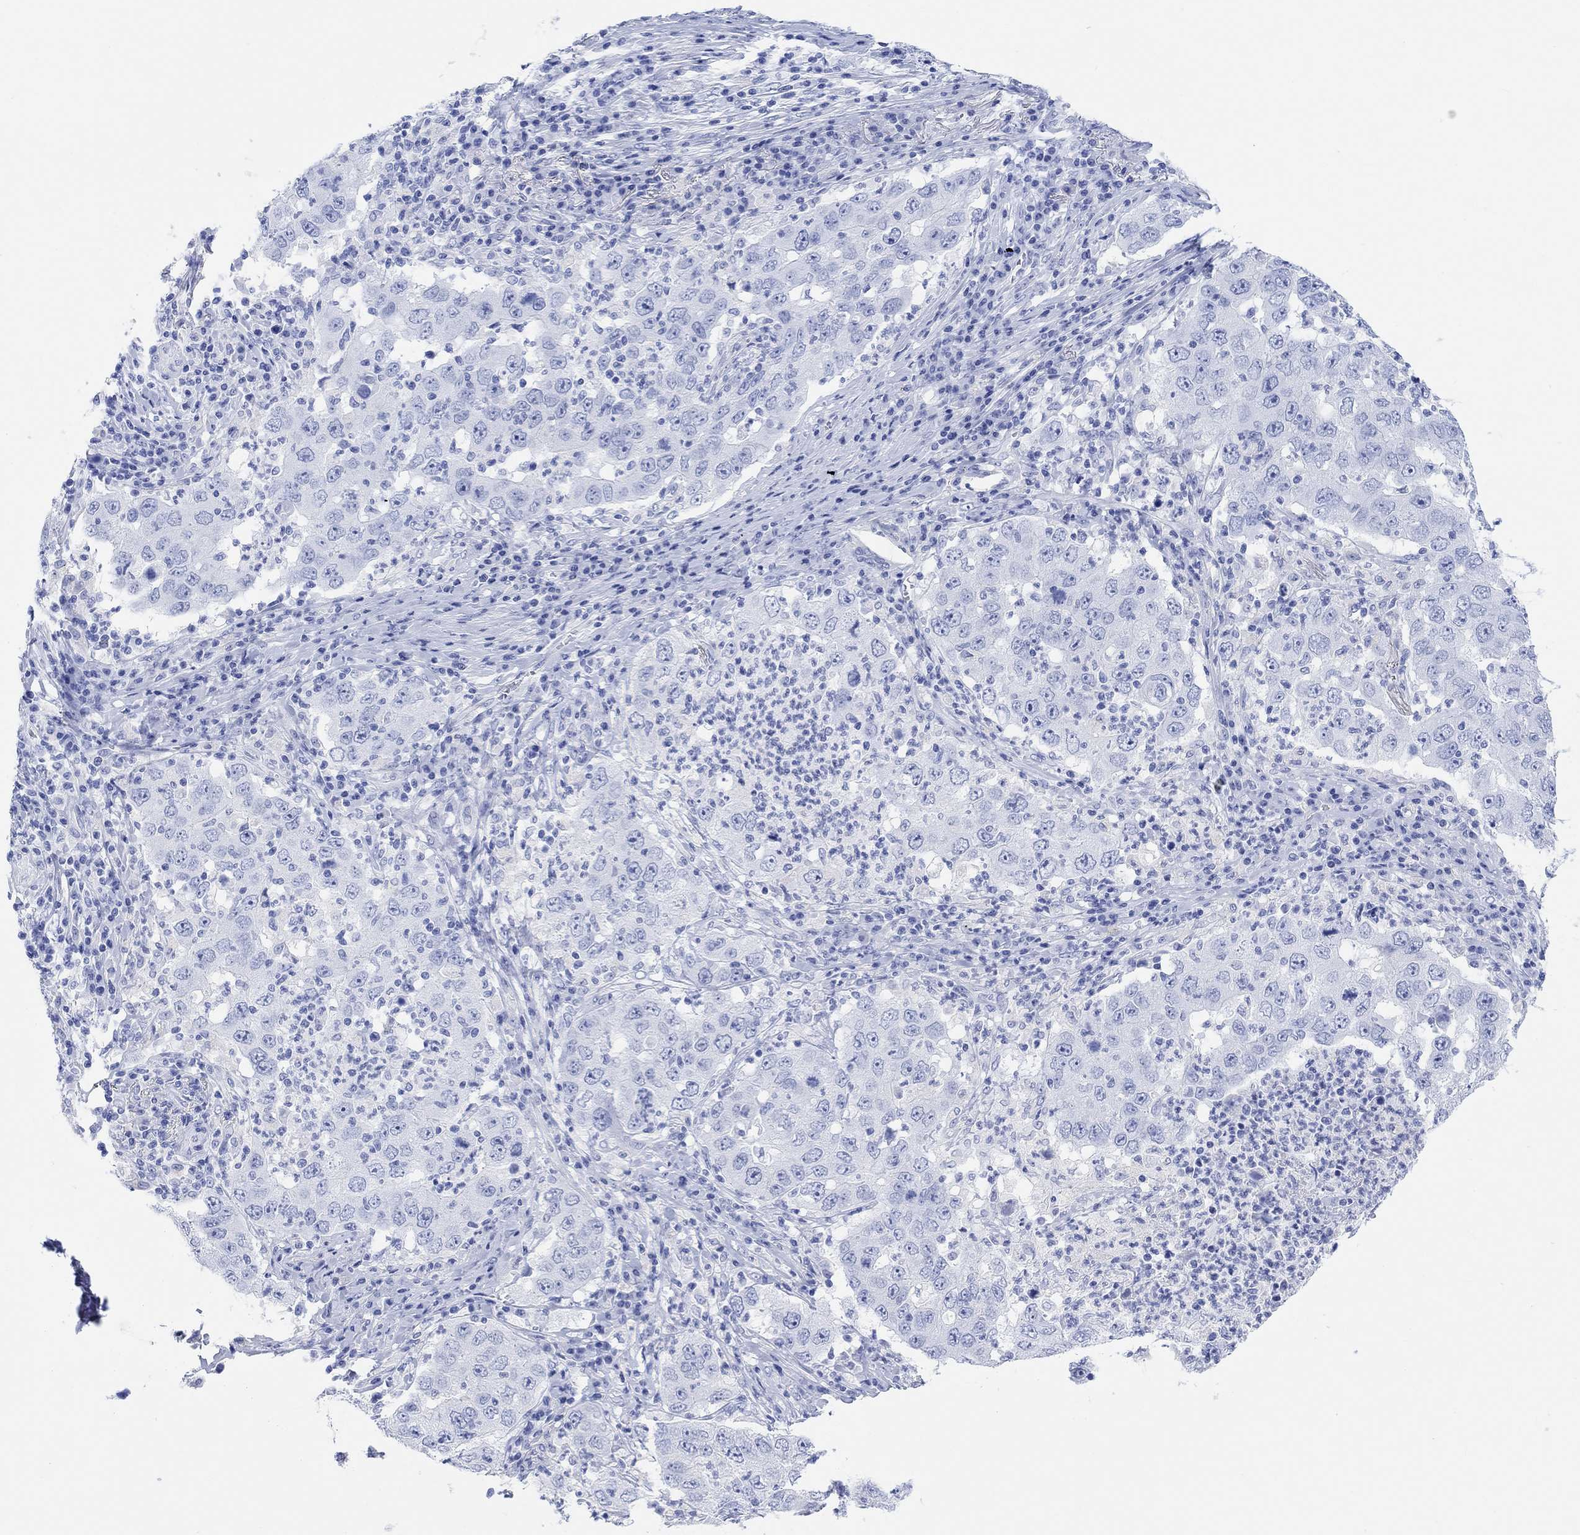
{"staining": {"intensity": "negative", "quantity": "none", "location": "none"}, "tissue": "lung cancer", "cell_type": "Tumor cells", "image_type": "cancer", "snomed": [{"axis": "morphology", "description": "Adenocarcinoma, NOS"}, {"axis": "topography", "description": "Lung"}], "caption": "This image is of lung adenocarcinoma stained with immunohistochemistry (IHC) to label a protein in brown with the nuclei are counter-stained blue. There is no staining in tumor cells.", "gene": "ANKRD33", "patient": {"sex": "male", "age": 73}}